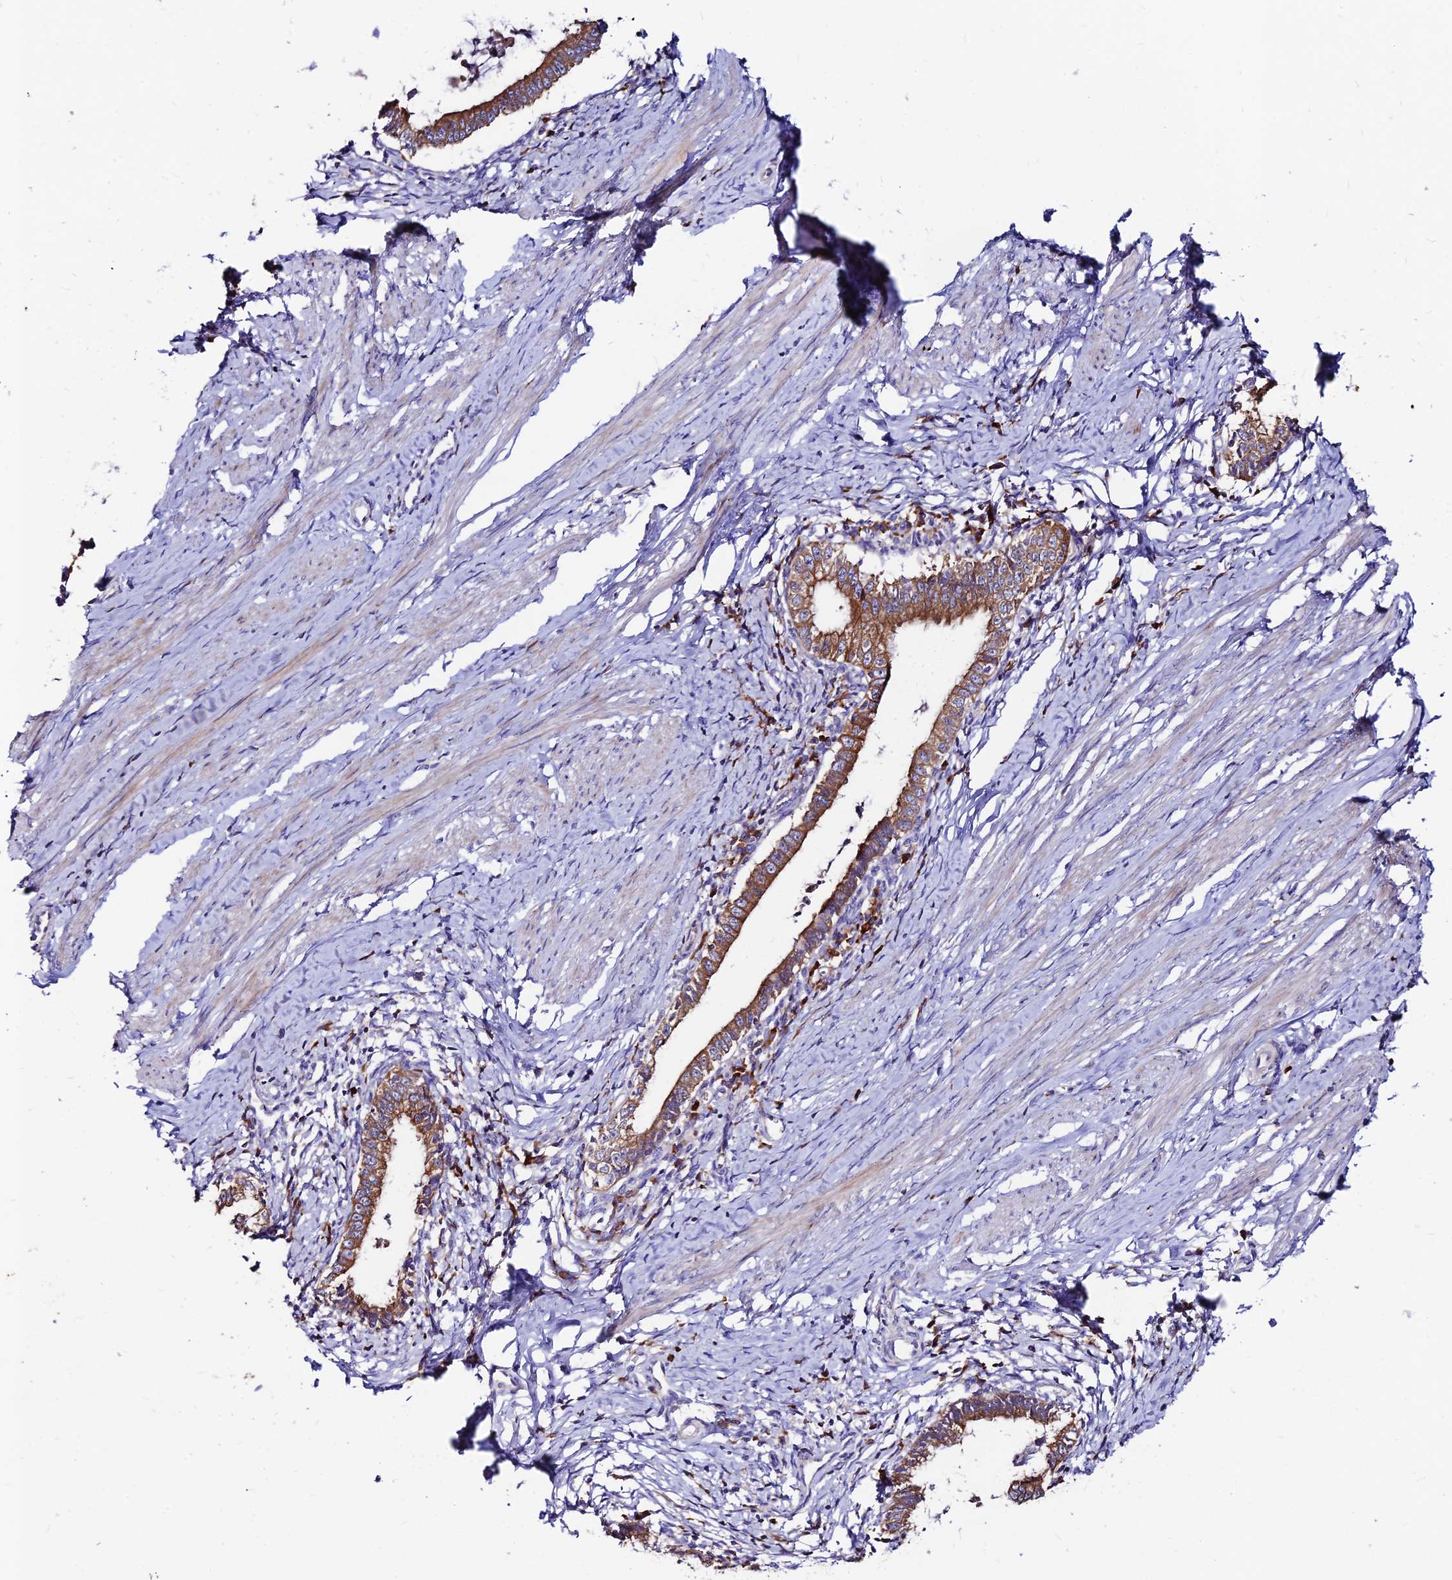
{"staining": {"intensity": "strong", "quantity": ">75%", "location": "cytoplasmic/membranous"}, "tissue": "cervical cancer", "cell_type": "Tumor cells", "image_type": "cancer", "snomed": [{"axis": "morphology", "description": "Adenocarcinoma, NOS"}, {"axis": "topography", "description": "Cervix"}], "caption": "Tumor cells exhibit high levels of strong cytoplasmic/membranous expression in approximately >75% of cells in cervical adenocarcinoma.", "gene": "DENND2D", "patient": {"sex": "female", "age": 36}}